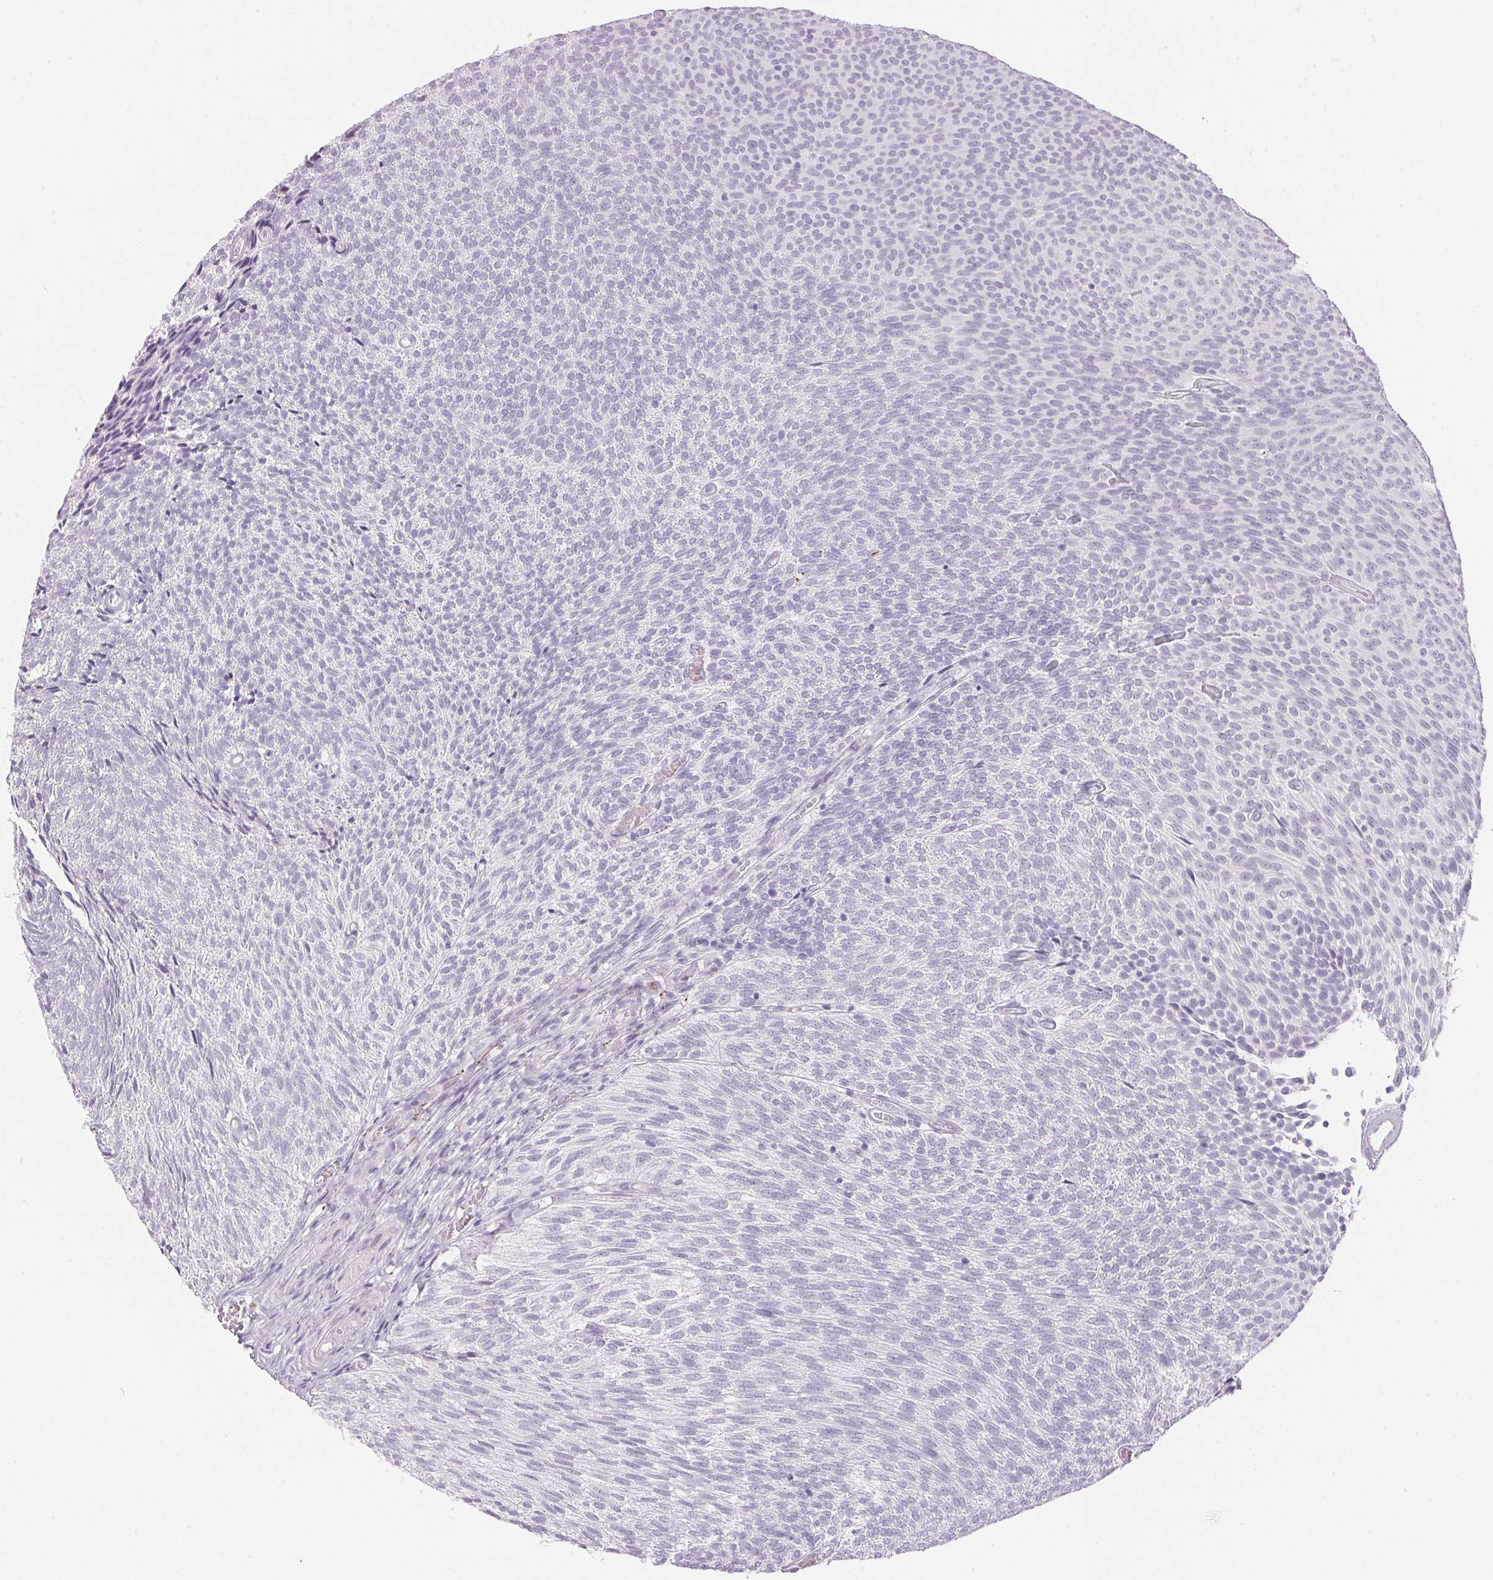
{"staining": {"intensity": "negative", "quantity": "none", "location": "none"}, "tissue": "urothelial cancer", "cell_type": "Tumor cells", "image_type": "cancer", "snomed": [{"axis": "morphology", "description": "Urothelial carcinoma, Low grade"}, {"axis": "topography", "description": "Urinary bladder"}], "caption": "IHC of human urothelial cancer displays no staining in tumor cells. (DAB (3,3'-diaminobenzidine) immunohistochemistry (IHC) visualized using brightfield microscopy, high magnification).", "gene": "CADPS", "patient": {"sex": "male", "age": 77}}